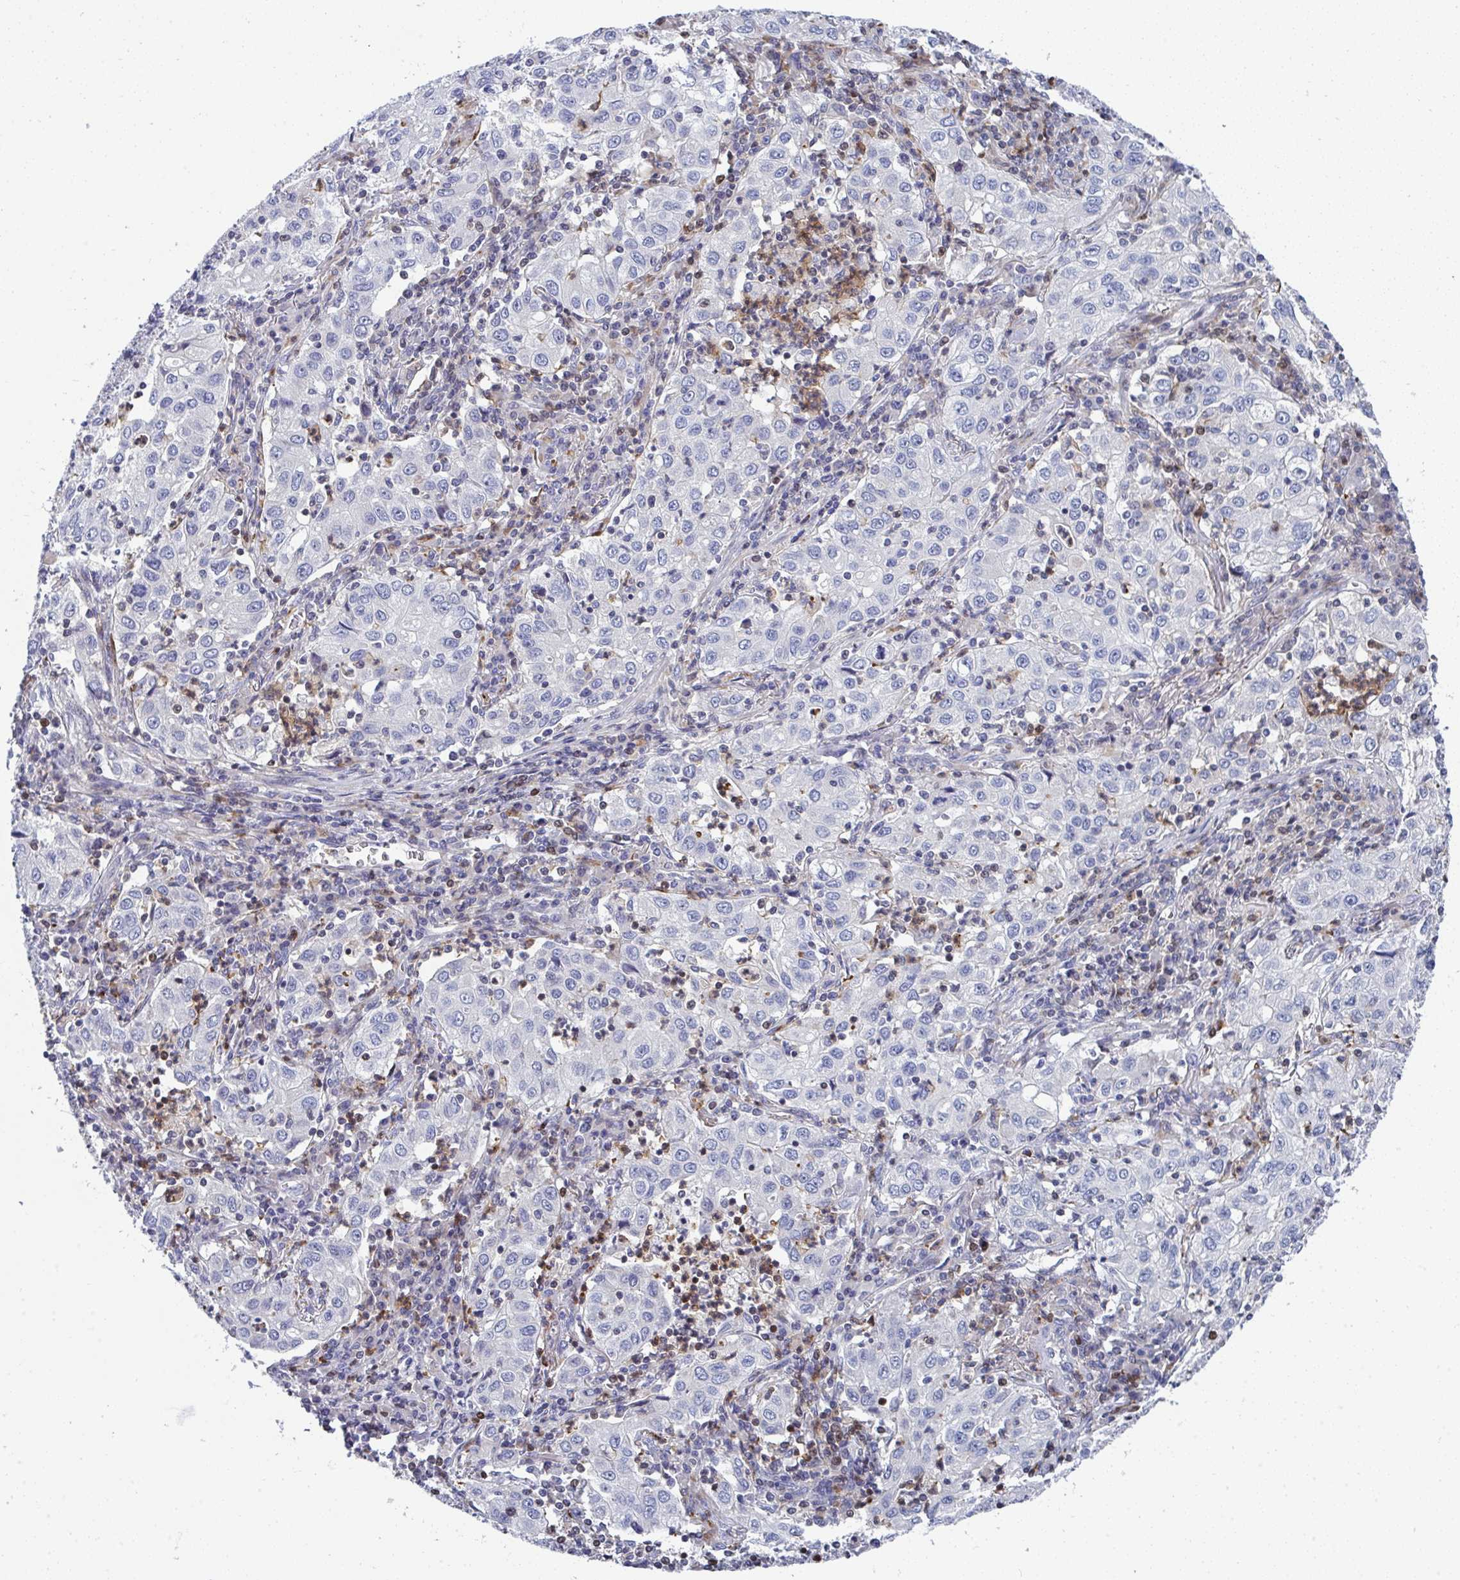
{"staining": {"intensity": "negative", "quantity": "none", "location": "none"}, "tissue": "lung cancer", "cell_type": "Tumor cells", "image_type": "cancer", "snomed": [{"axis": "morphology", "description": "Squamous cell carcinoma, NOS"}, {"axis": "topography", "description": "Lung"}], "caption": "DAB immunohistochemical staining of human lung cancer (squamous cell carcinoma) demonstrates no significant staining in tumor cells. (DAB IHC, high magnification).", "gene": "AOC2", "patient": {"sex": "male", "age": 71}}